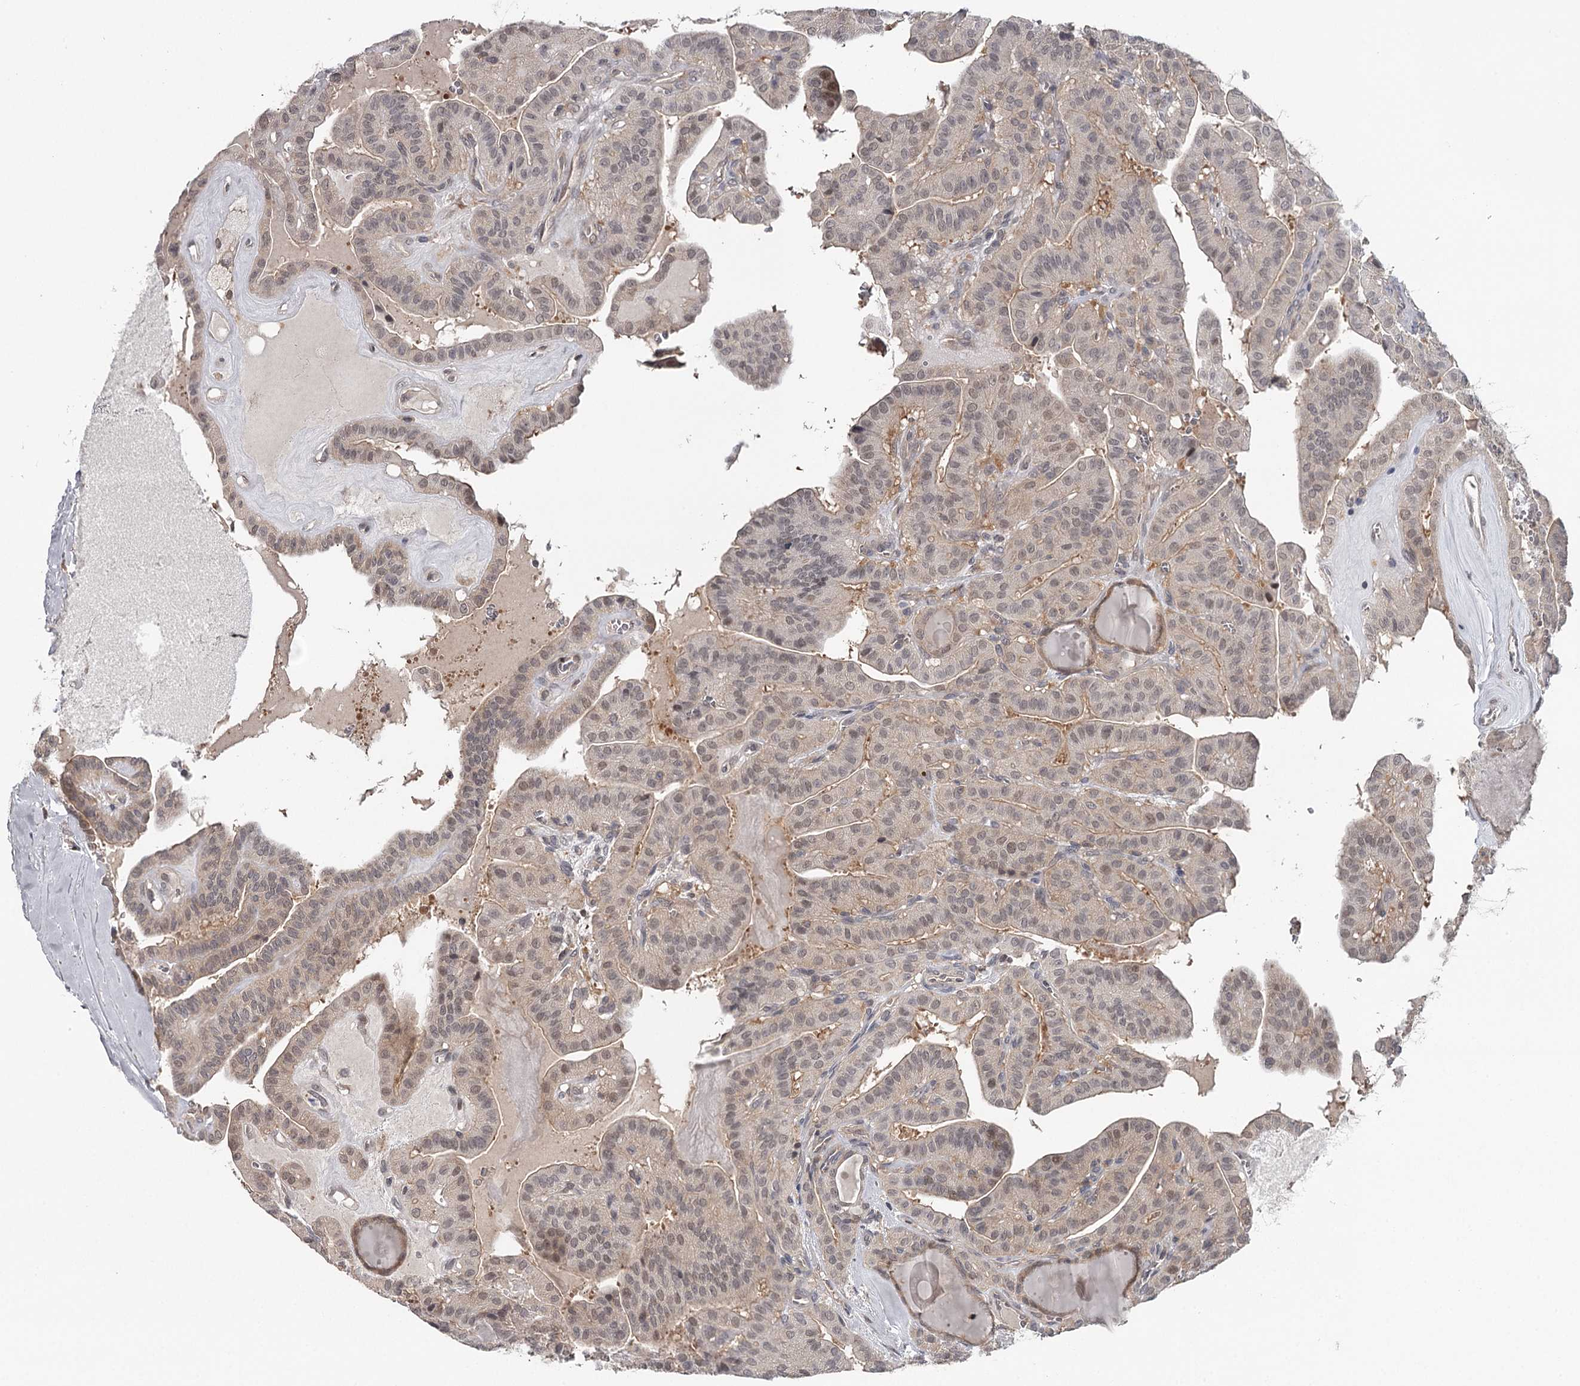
{"staining": {"intensity": "negative", "quantity": "none", "location": "none"}, "tissue": "thyroid cancer", "cell_type": "Tumor cells", "image_type": "cancer", "snomed": [{"axis": "morphology", "description": "Papillary adenocarcinoma, NOS"}, {"axis": "topography", "description": "Thyroid gland"}], "caption": "High magnification brightfield microscopy of thyroid cancer stained with DAB (3,3'-diaminobenzidine) (brown) and counterstained with hematoxylin (blue): tumor cells show no significant positivity.", "gene": "GTSF1", "patient": {"sex": "male", "age": 52}}